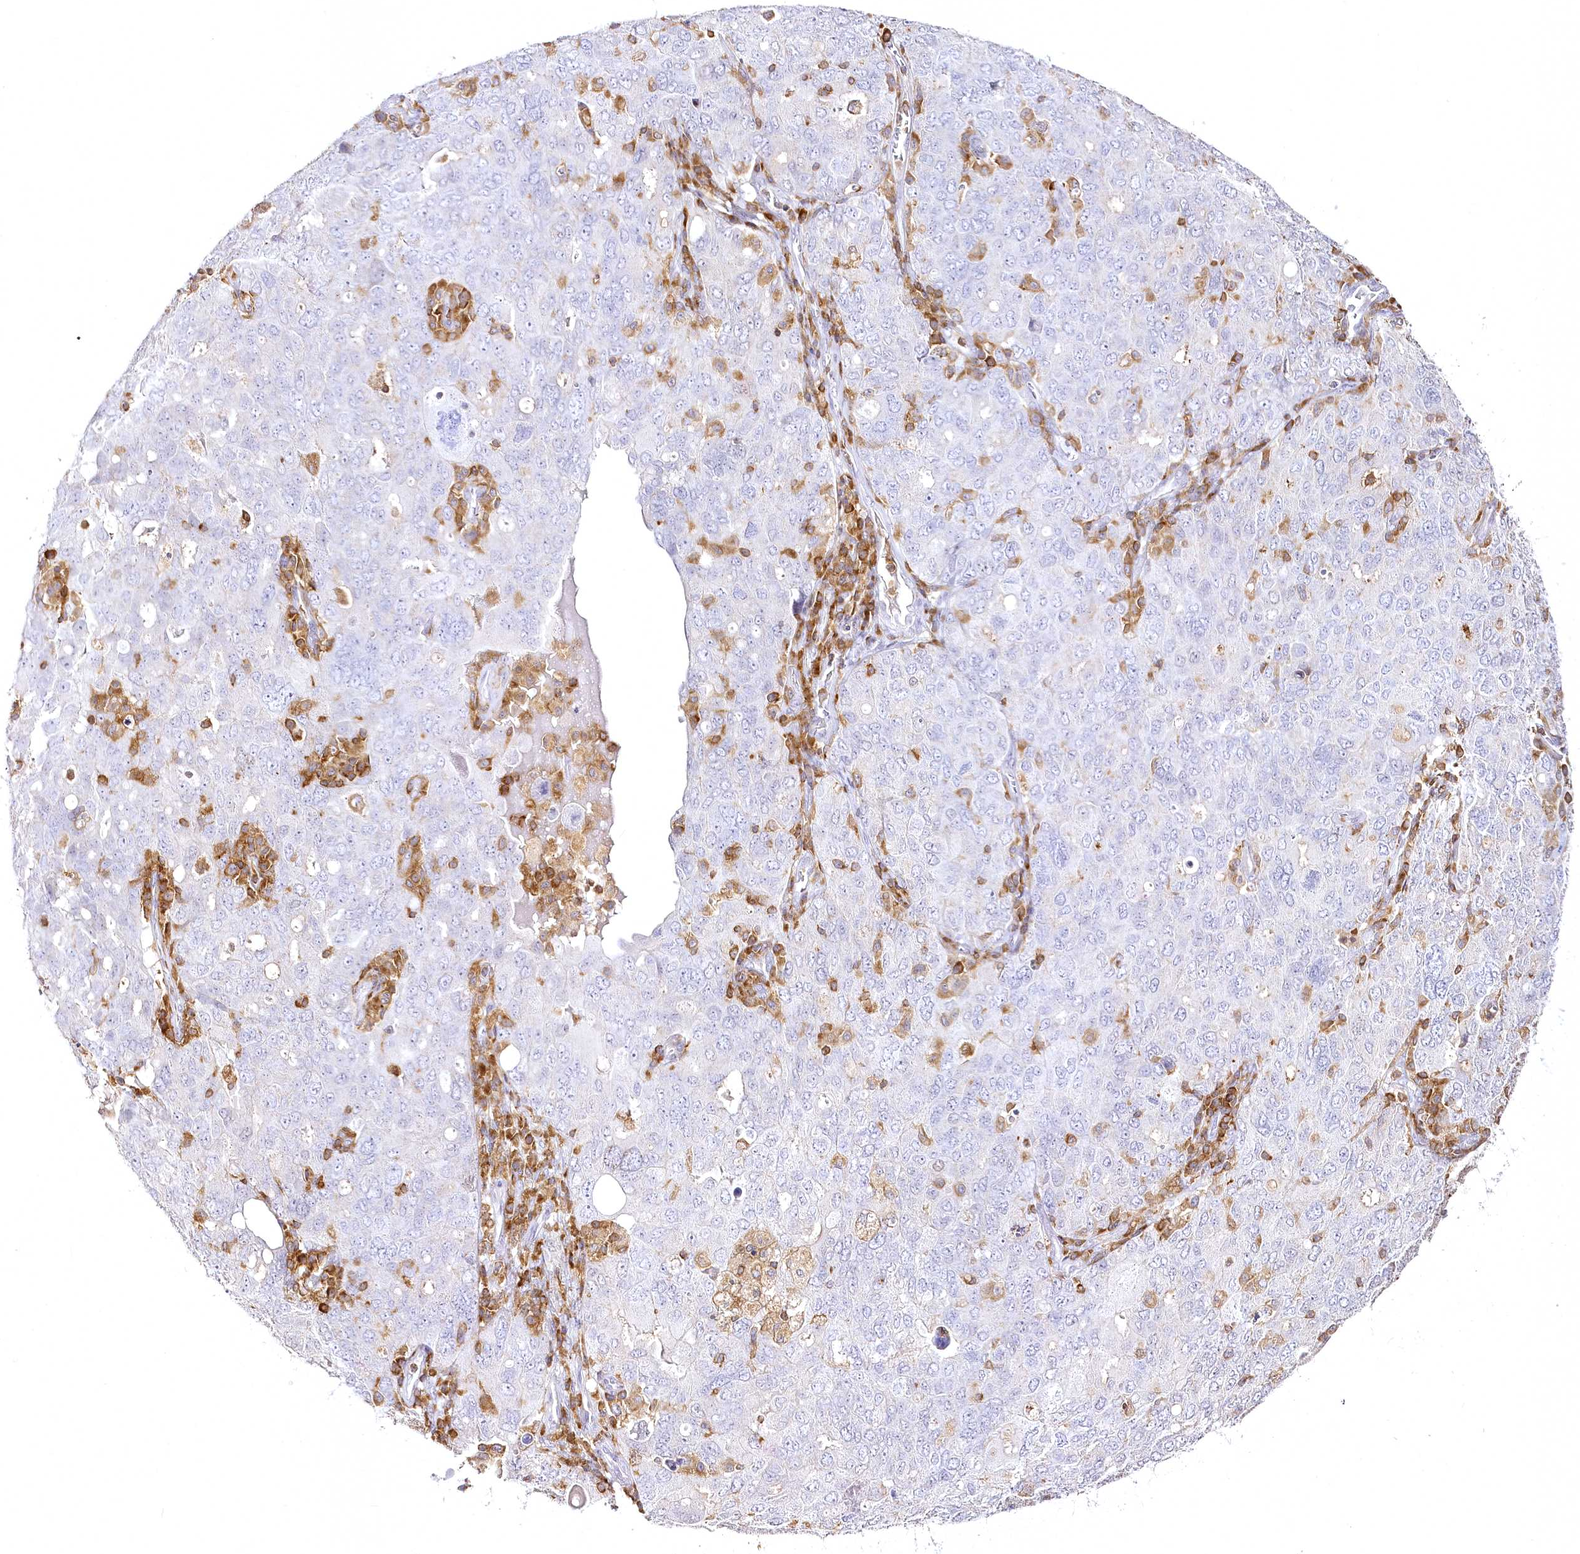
{"staining": {"intensity": "negative", "quantity": "none", "location": "none"}, "tissue": "ovarian cancer", "cell_type": "Tumor cells", "image_type": "cancer", "snomed": [{"axis": "morphology", "description": "Carcinoma, endometroid"}, {"axis": "topography", "description": "Ovary"}], "caption": "Tumor cells show no significant expression in ovarian cancer.", "gene": "DOCK2", "patient": {"sex": "female", "age": 62}}